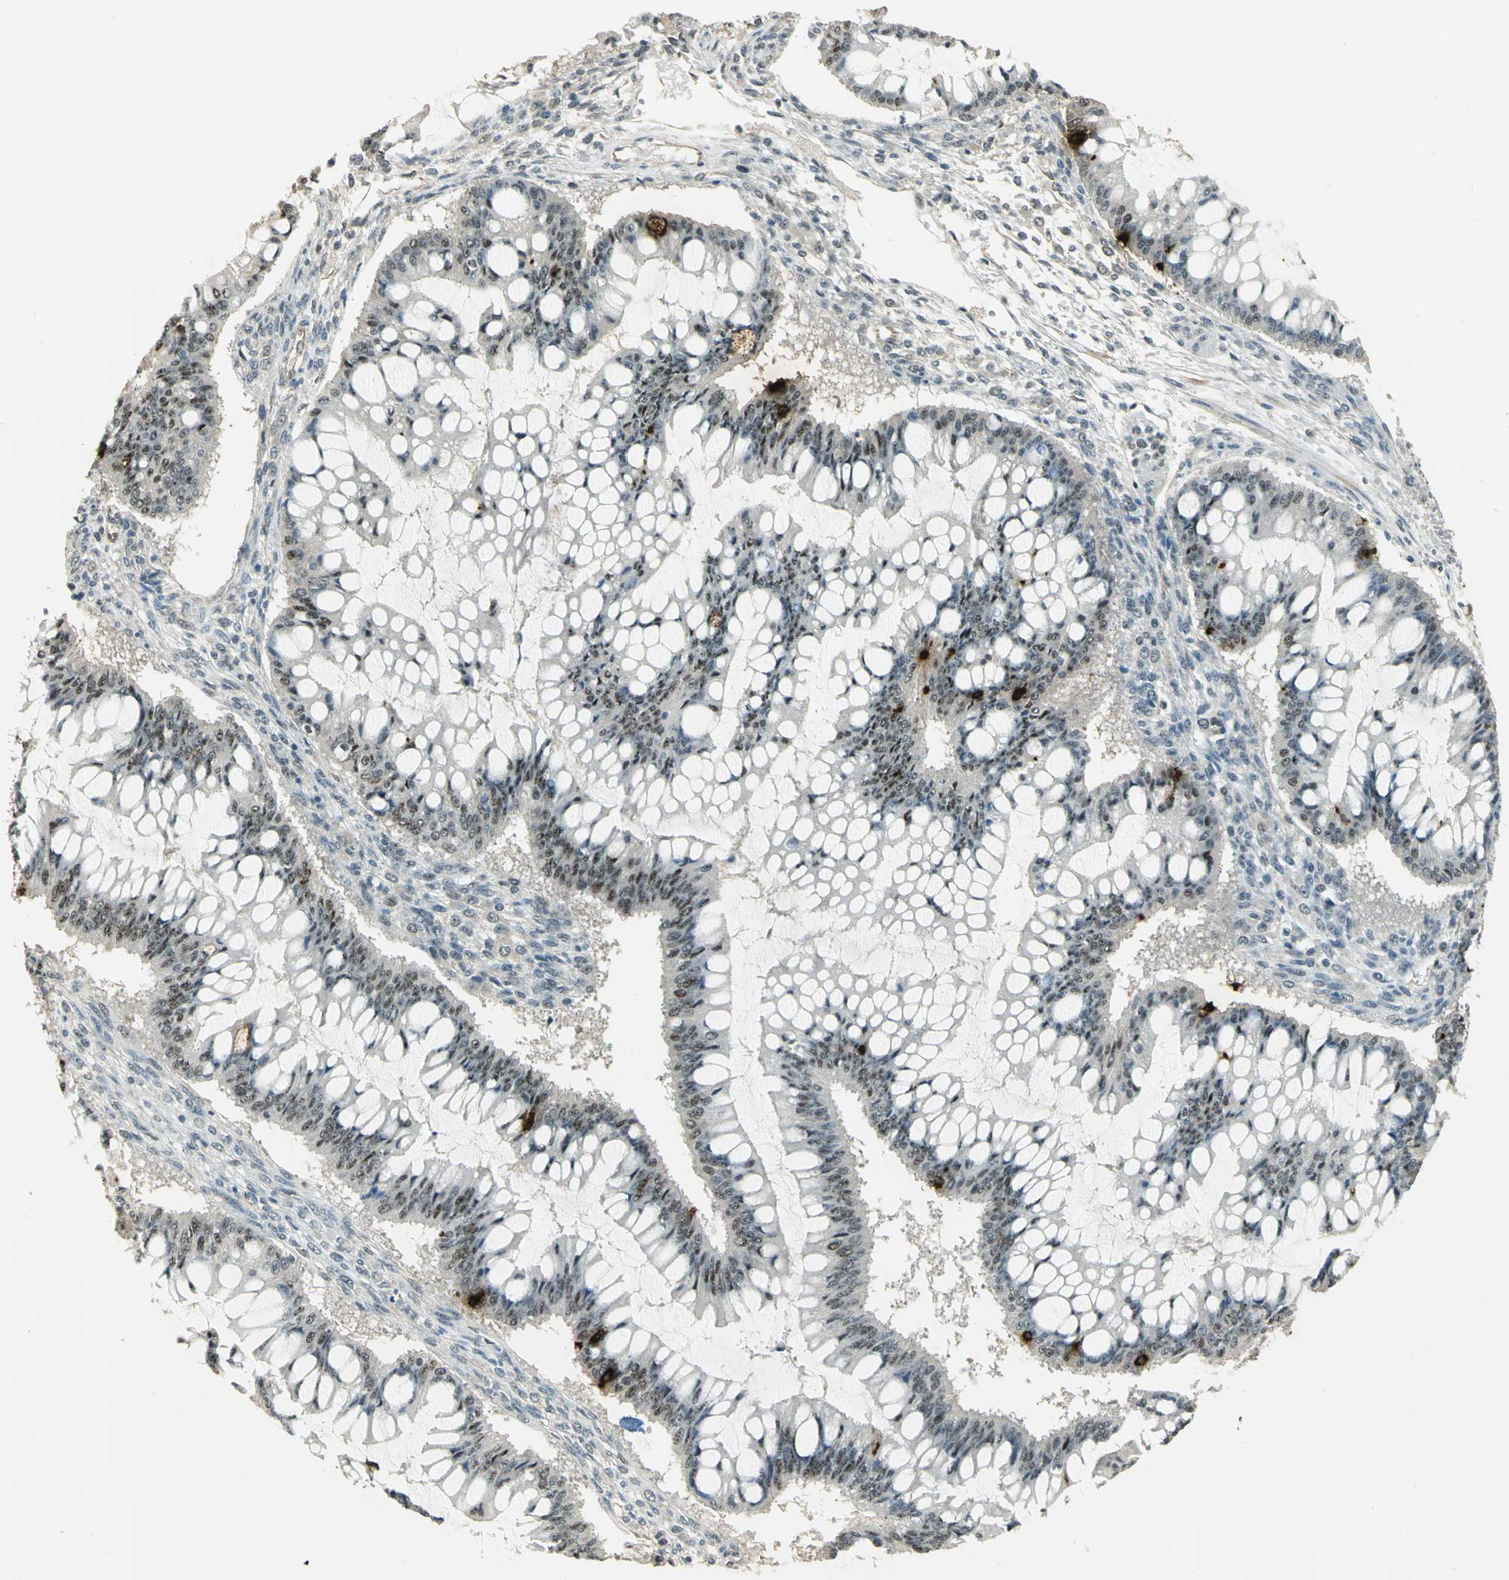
{"staining": {"intensity": "weak", "quantity": "25%-75%", "location": "nuclear"}, "tissue": "ovarian cancer", "cell_type": "Tumor cells", "image_type": "cancer", "snomed": [{"axis": "morphology", "description": "Cystadenocarcinoma, mucinous, NOS"}, {"axis": "topography", "description": "Ovary"}], "caption": "This histopathology image demonstrates immunohistochemistry (IHC) staining of ovarian cancer (mucinous cystadenocarcinoma), with low weak nuclear staining in about 25%-75% of tumor cells.", "gene": "ELF1", "patient": {"sex": "female", "age": 73}}